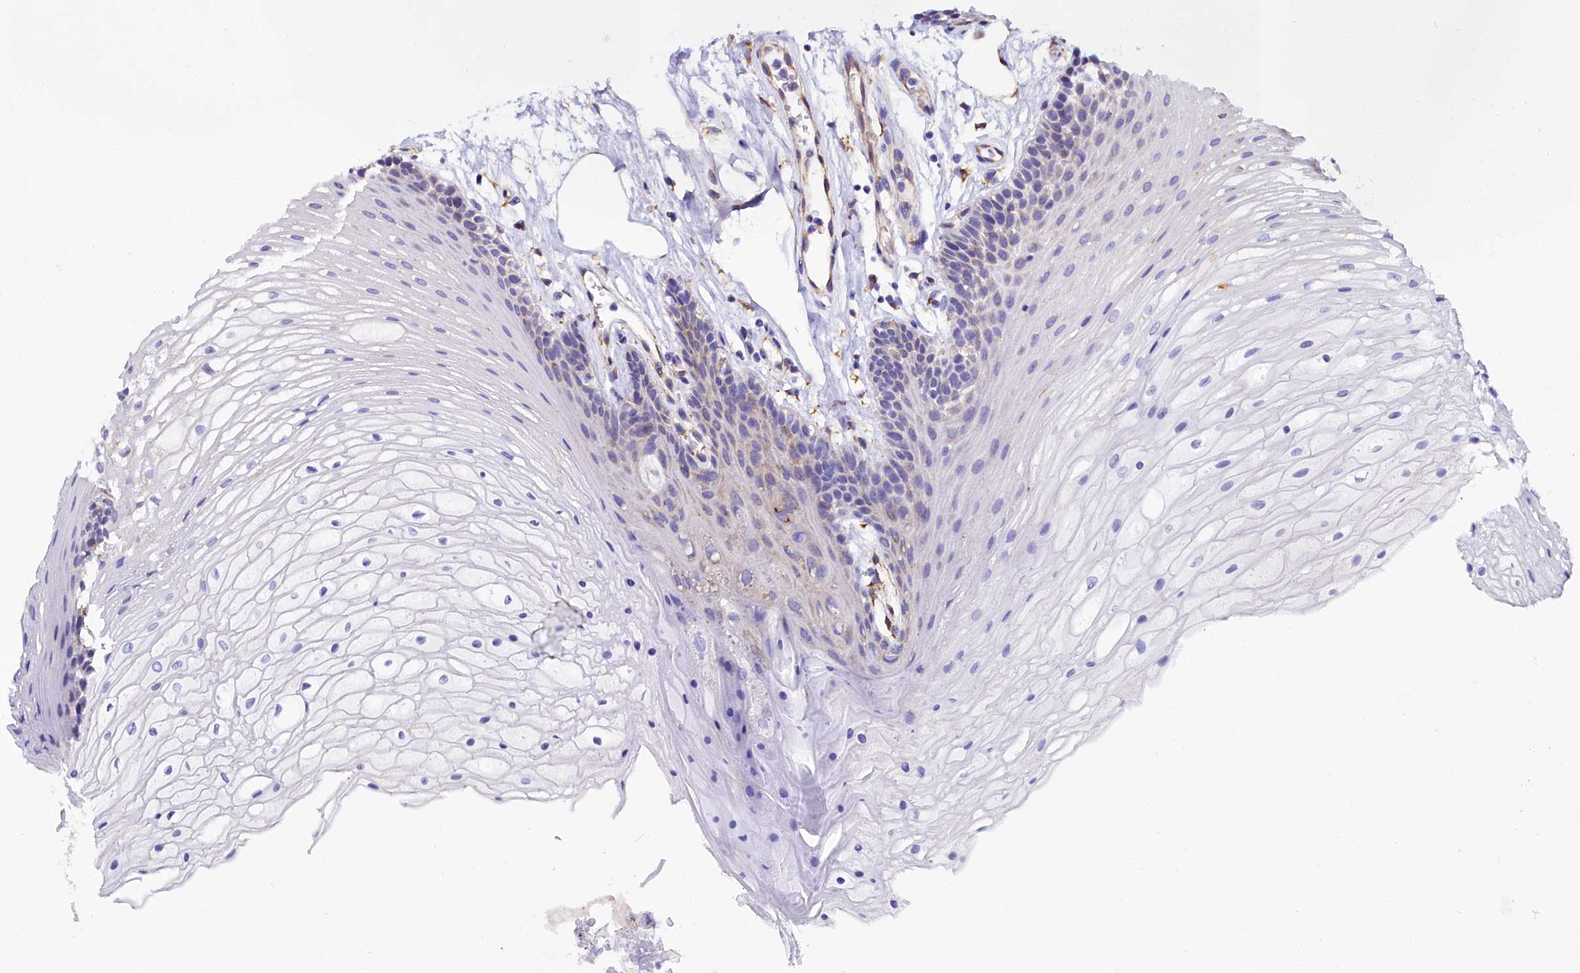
{"staining": {"intensity": "weak", "quantity": "<25%", "location": "cytoplasmic/membranous"}, "tissue": "oral mucosa", "cell_type": "Squamous epithelial cells", "image_type": "normal", "snomed": [{"axis": "morphology", "description": "Normal tissue, NOS"}, {"axis": "topography", "description": "Oral tissue"}], "caption": "High power microscopy histopathology image of an immunohistochemistry (IHC) histopathology image of unremarkable oral mucosa, revealing no significant expression in squamous epithelial cells. The staining is performed using DAB brown chromogen with nuclei counter-stained in using hematoxylin.", "gene": "TXNDC5", "patient": {"sex": "female", "age": 80}}